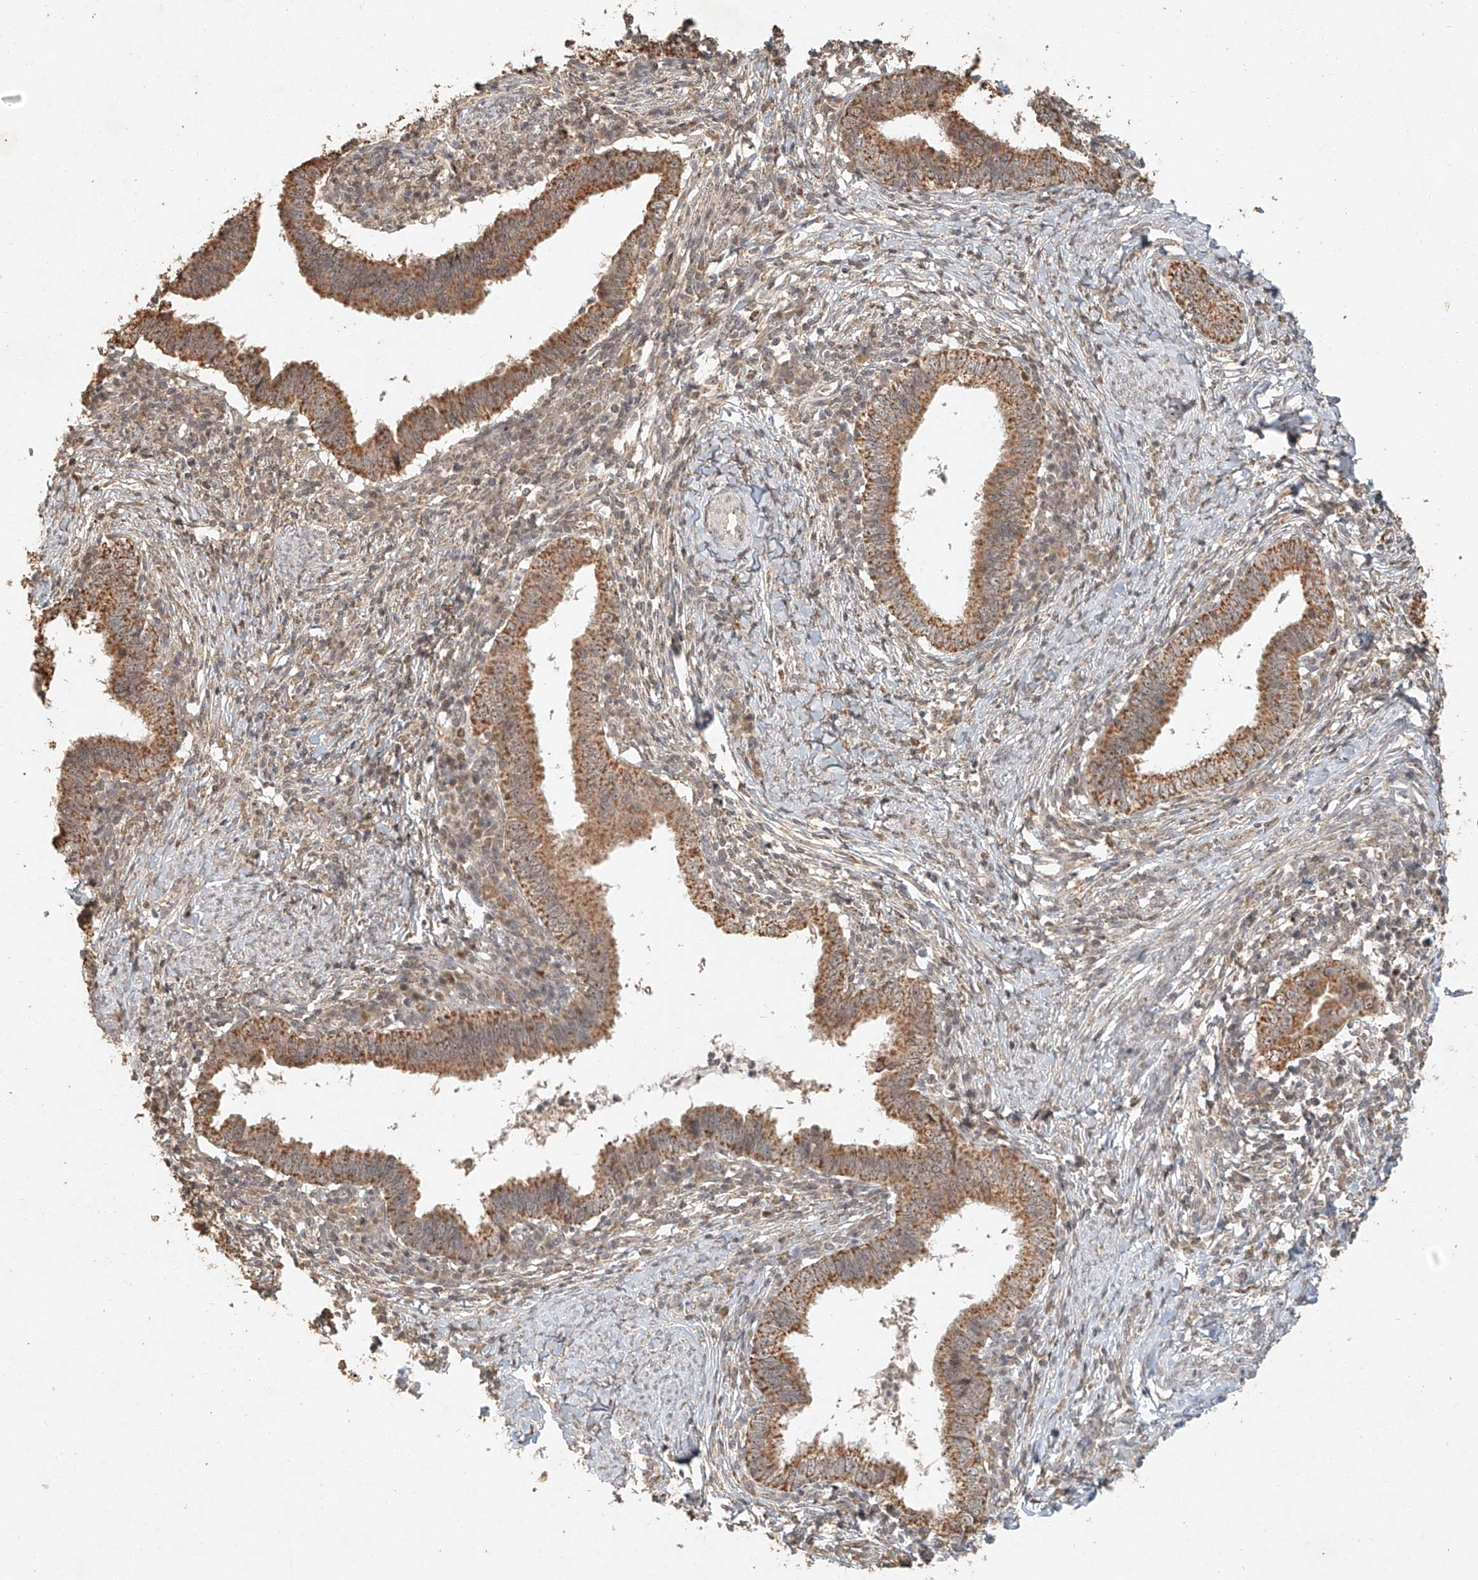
{"staining": {"intensity": "moderate", "quantity": ">75%", "location": "cytoplasmic/membranous,nuclear"}, "tissue": "cervical cancer", "cell_type": "Tumor cells", "image_type": "cancer", "snomed": [{"axis": "morphology", "description": "Adenocarcinoma, NOS"}, {"axis": "topography", "description": "Cervix"}], "caption": "IHC image of neoplastic tissue: adenocarcinoma (cervical) stained using IHC shows medium levels of moderate protein expression localized specifically in the cytoplasmic/membranous and nuclear of tumor cells, appearing as a cytoplasmic/membranous and nuclear brown color.", "gene": "CXorf58", "patient": {"sex": "female", "age": 36}}